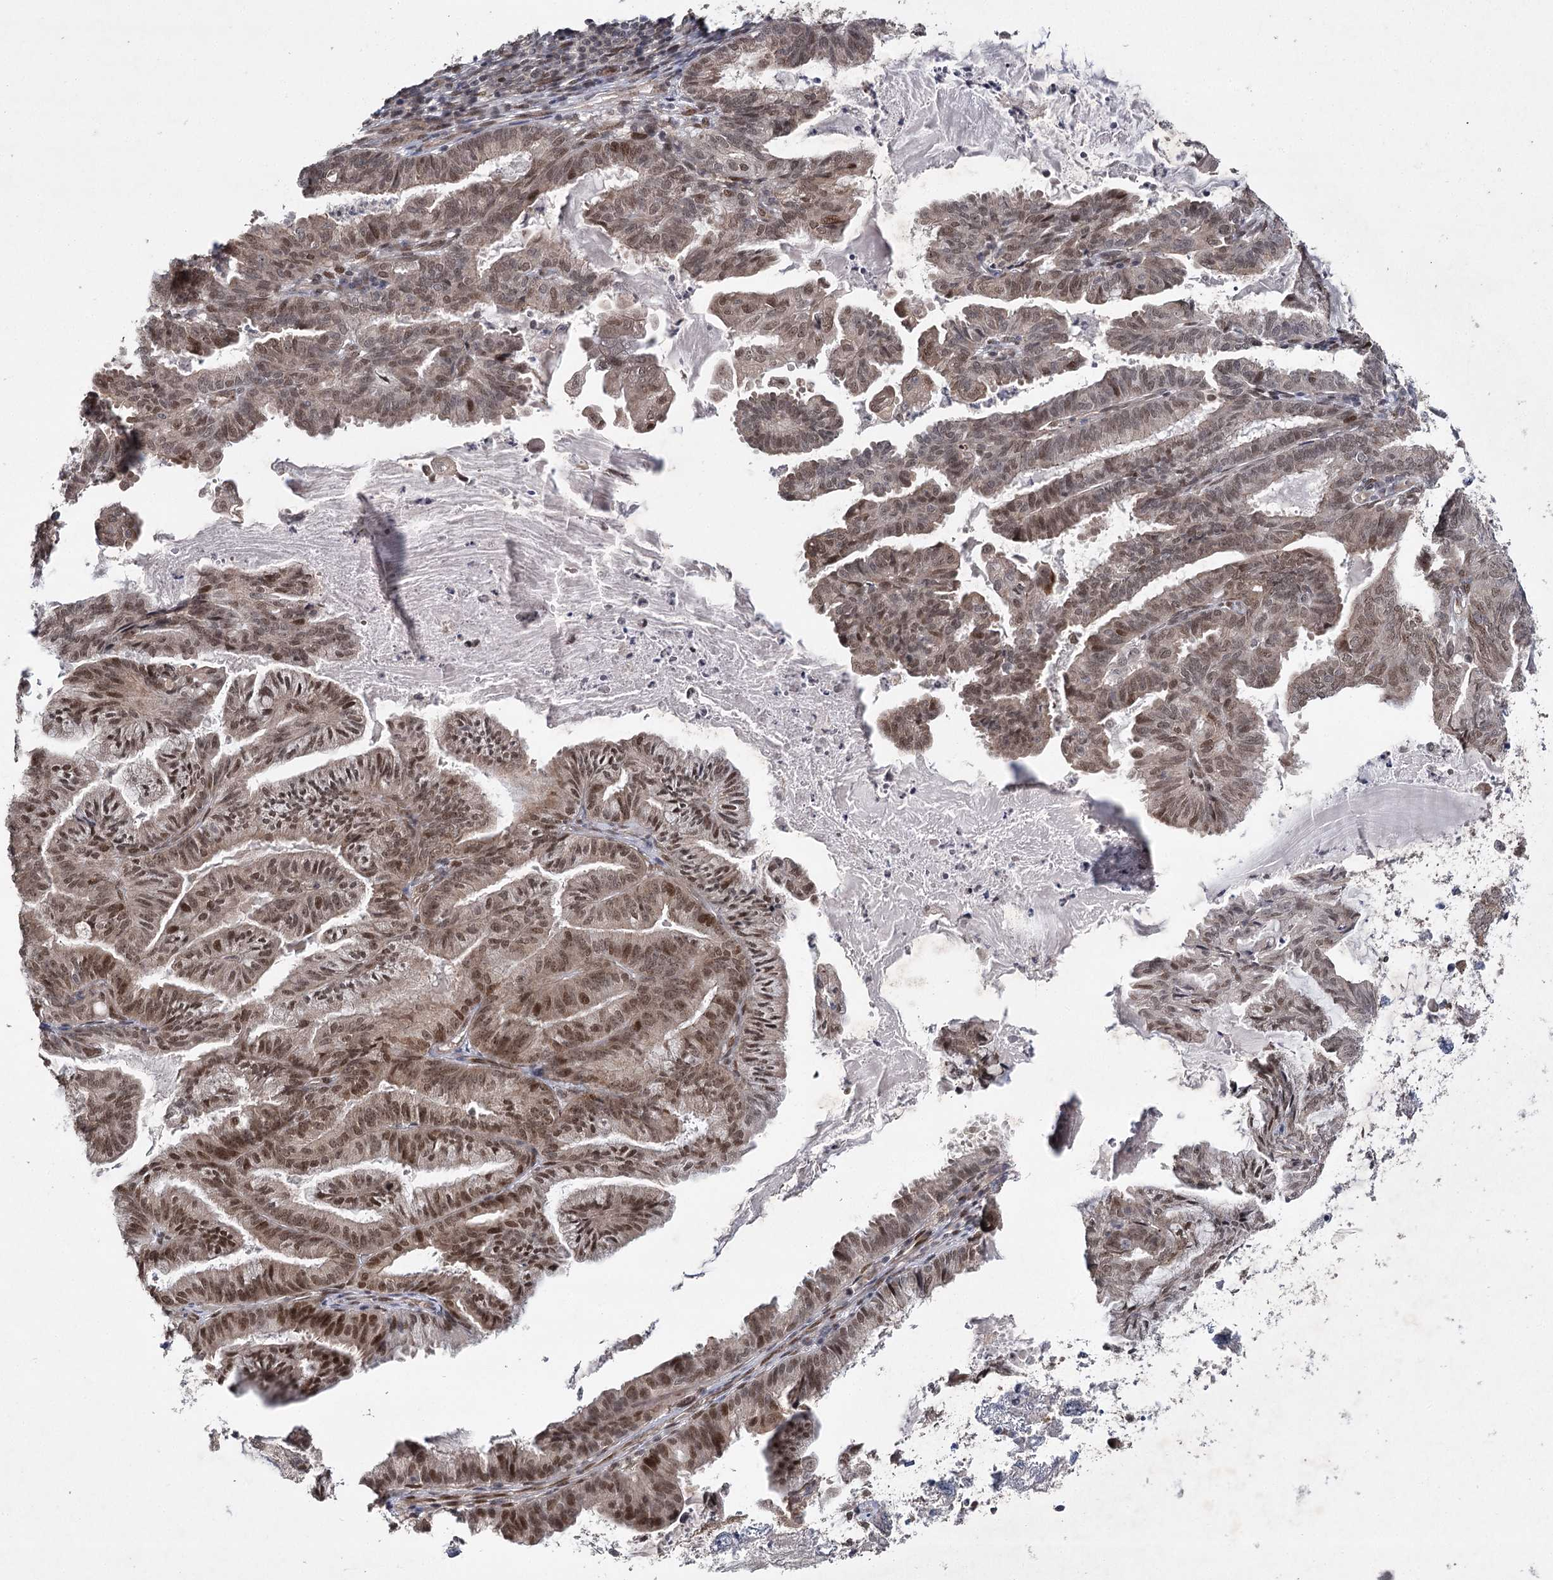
{"staining": {"intensity": "moderate", "quantity": ">75%", "location": "nuclear"}, "tissue": "endometrial cancer", "cell_type": "Tumor cells", "image_type": "cancer", "snomed": [{"axis": "morphology", "description": "Adenocarcinoma, NOS"}, {"axis": "topography", "description": "Endometrium"}], "caption": "Brown immunohistochemical staining in endometrial cancer demonstrates moderate nuclear staining in about >75% of tumor cells.", "gene": "DCUN1D4", "patient": {"sex": "female", "age": 86}}